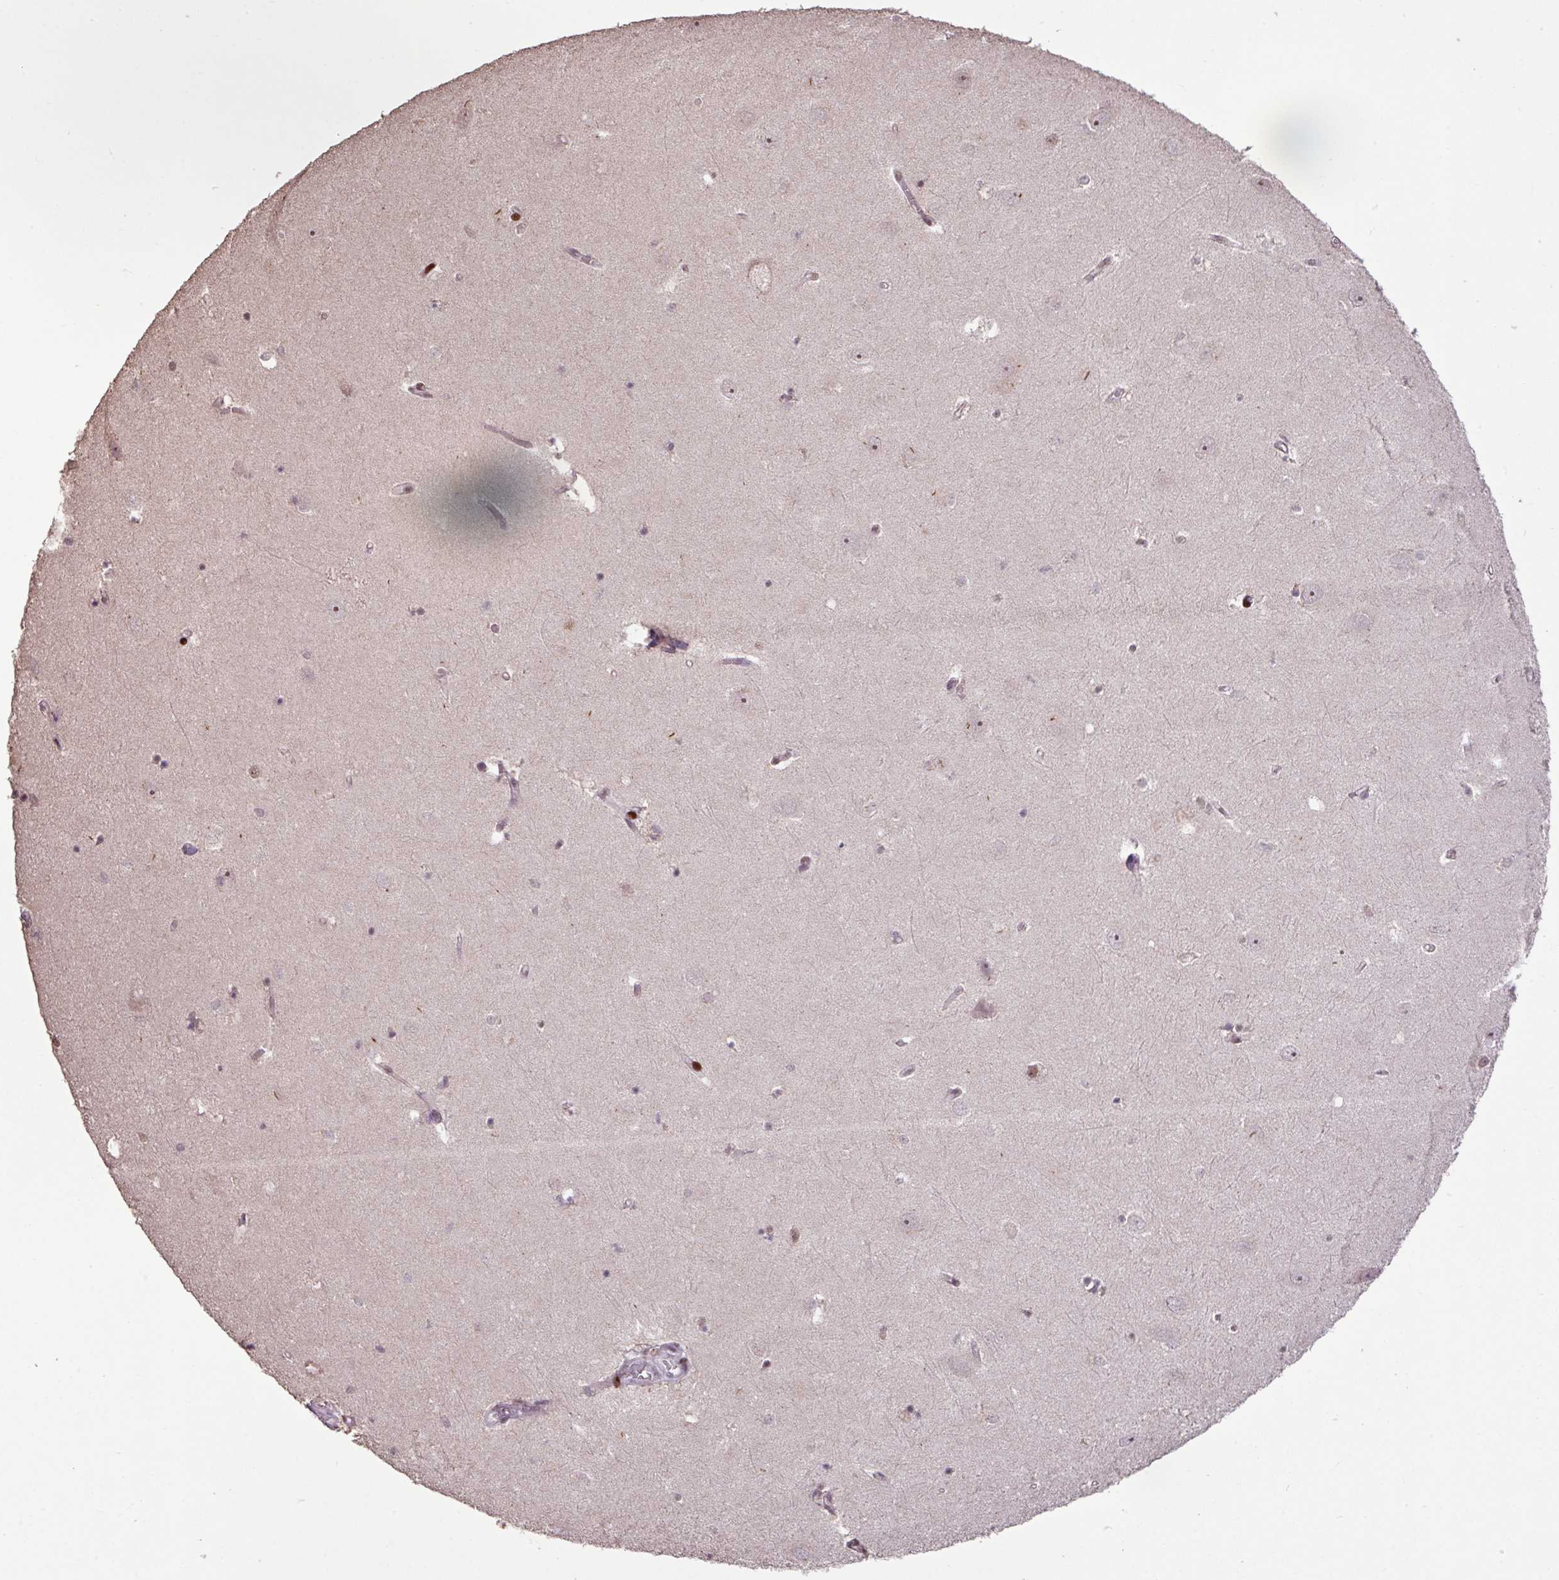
{"staining": {"intensity": "weak", "quantity": "<25%", "location": "nuclear"}, "tissue": "hippocampus", "cell_type": "Glial cells", "image_type": "normal", "snomed": [{"axis": "morphology", "description": "Normal tissue, NOS"}, {"axis": "topography", "description": "Hippocampus"}], "caption": "An immunohistochemistry photomicrograph of unremarkable hippocampus is shown. There is no staining in glial cells of hippocampus.", "gene": "ZNF709", "patient": {"sex": "female", "age": 64}}